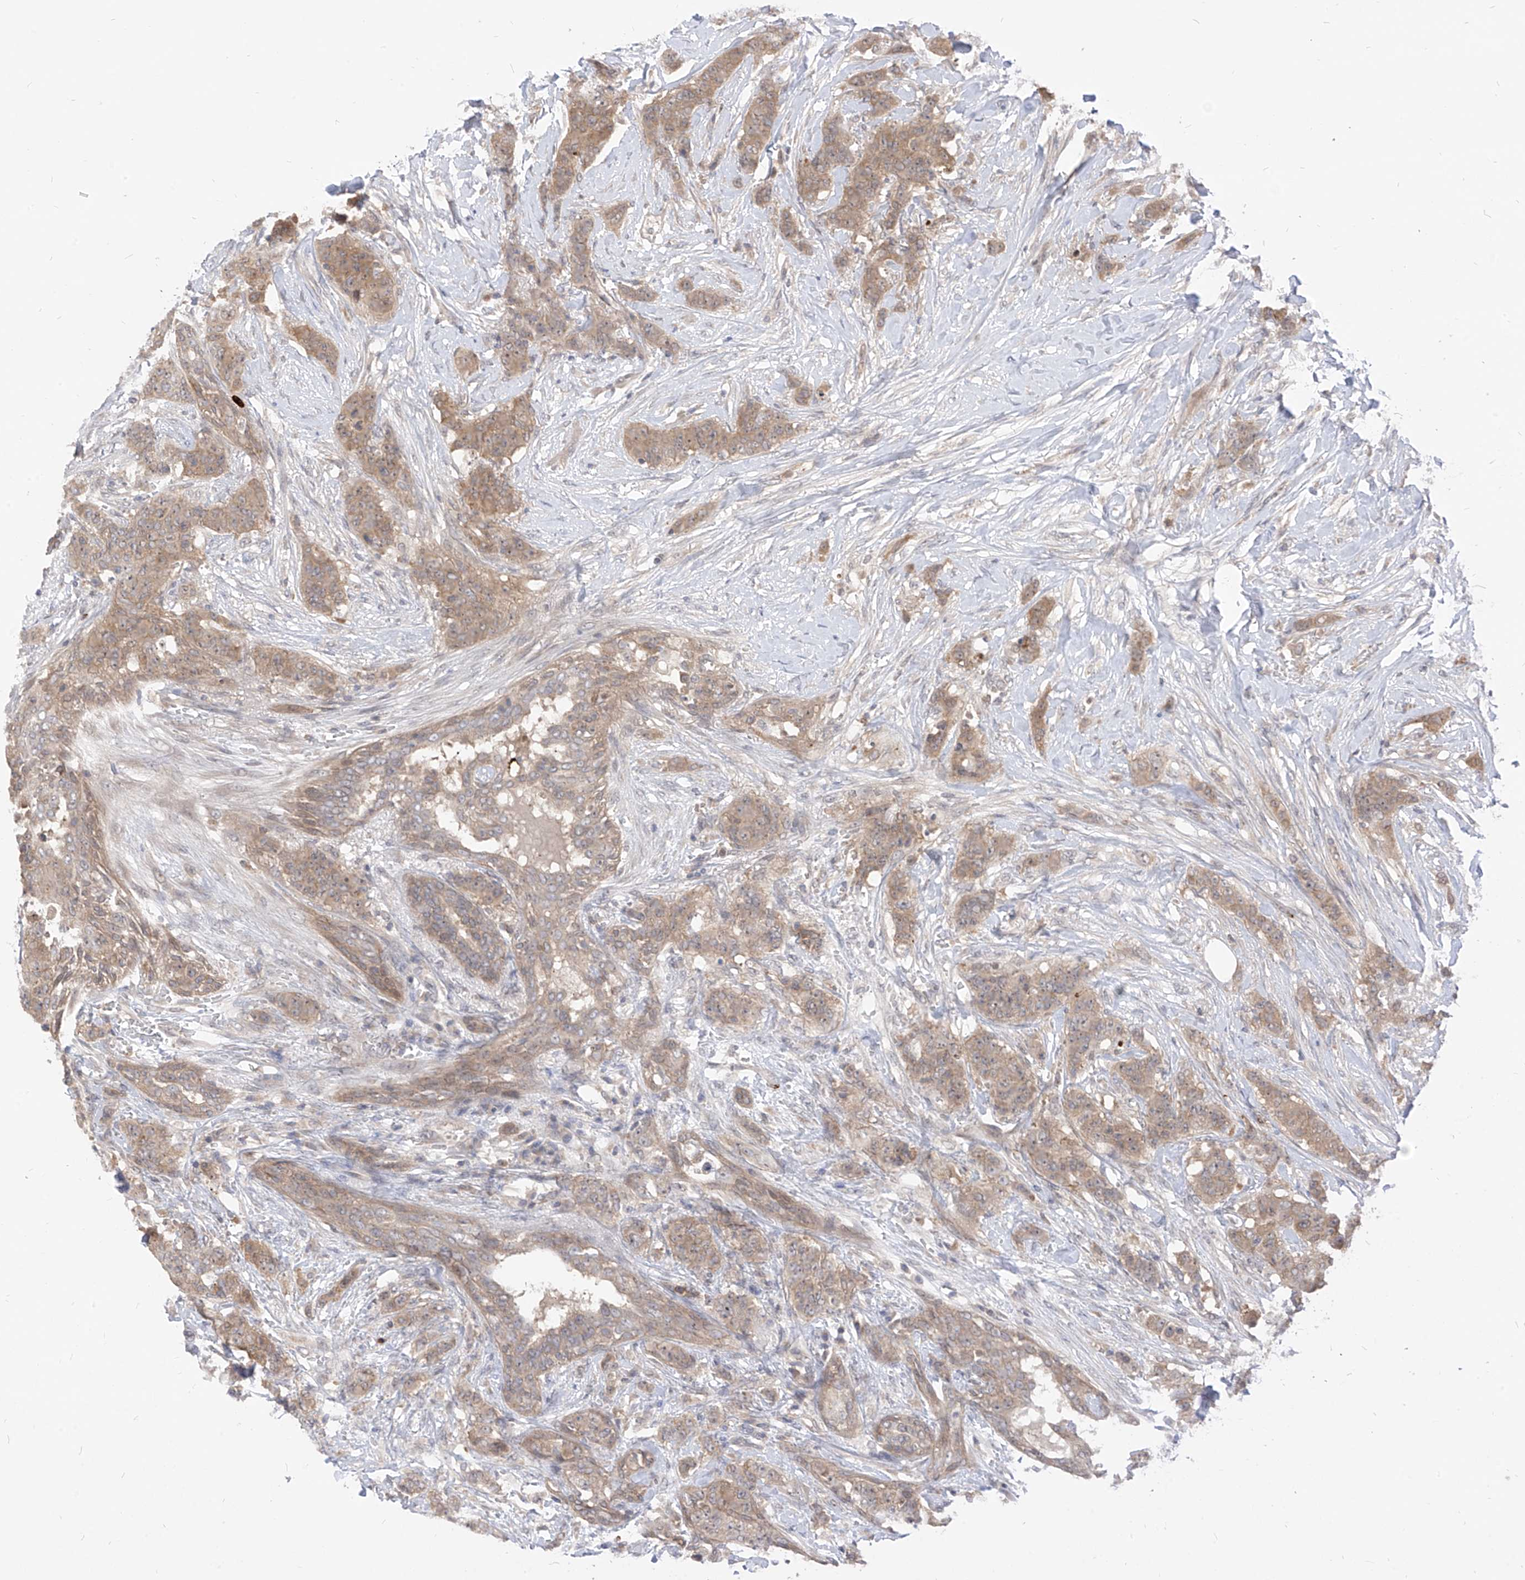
{"staining": {"intensity": "moderate", "quantity": "25%-75%", "location": "cytoplasmic/membranous"}, "tissue": "breast cancer", "cell_type": "Tumor cells", "image_type": "cancer", "snomed": [{"axis": "morphology", "description": "Duct carcinoma"}, {"axis": "topography", "description": "Breast"}], "caption": "Protein staining reveals moderate cytoplasmic/membranous expression in approximately 25%-75% of tumor cells in breast cancer (intraductal carcinoma). The staining was performed using DAB (3,3'-diaminobenzidine) to visualize the protein expression in brown, while the nuclei were stained in blue with hematoxylin (Magnification: 20x).", "gene": "CNKSR1", "patient": {"sex": "female", "age": 40}}